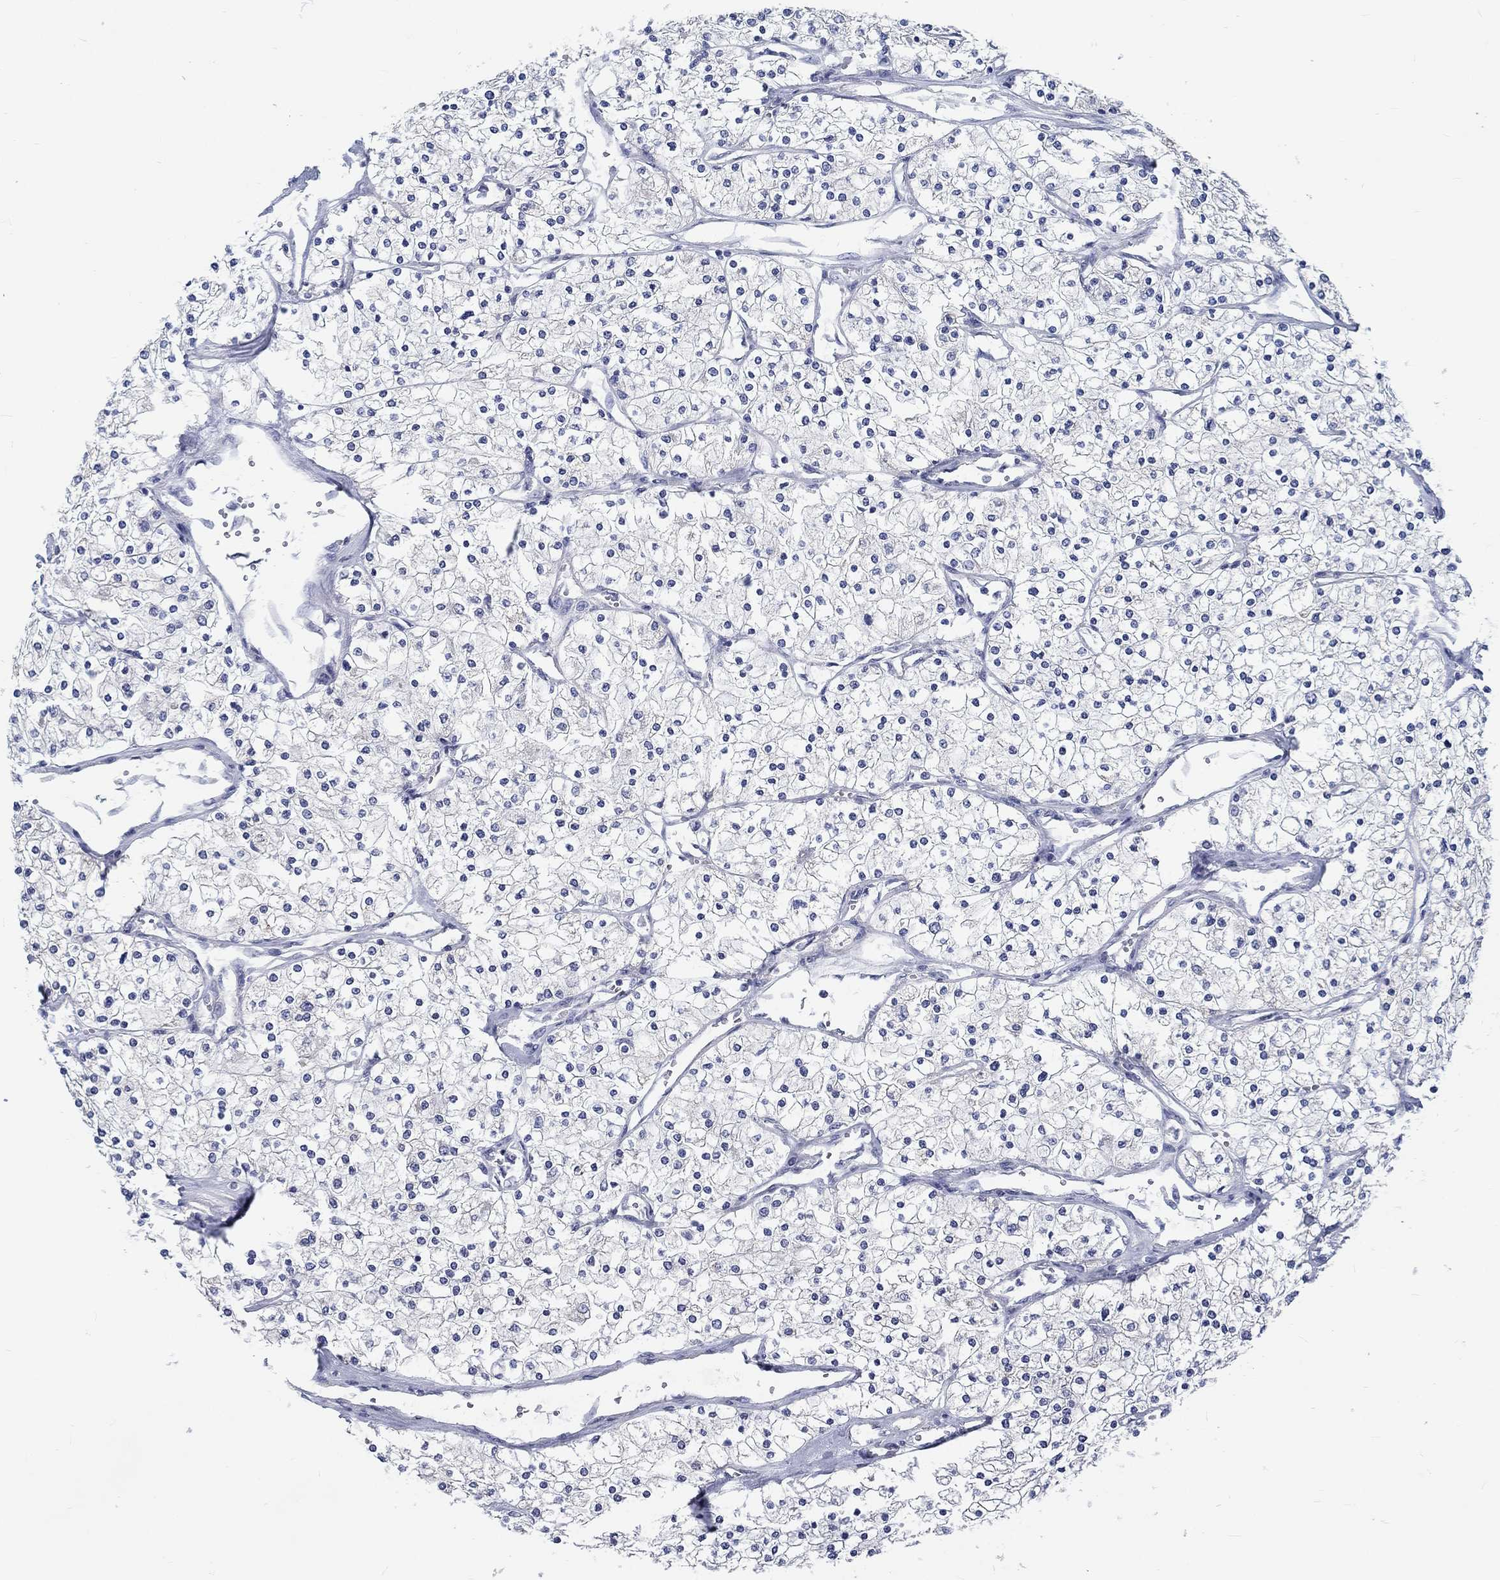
{"staining": {"intensity": "negative", "quantity": "none", "location": "none"}, "tissue": "renal cancer", "cell_type": "Tumor cells", "image_type": "cancer", "snomed": [{"axis": "morphology", "description": "Adenocarcinoma, NOS"}, {"axis": "topography", "description": "Kidney"}], "caption": "This photomicrograph is of renal cancer (adenocarcinoma) stained with immunohistochemistry (IHC) to label a protein in brown with the nuclei are counter-stained blue. There is no expression in tumor cells.", "gene": "MYBPC1", "patient": {"sex": "male", "age": 80}}